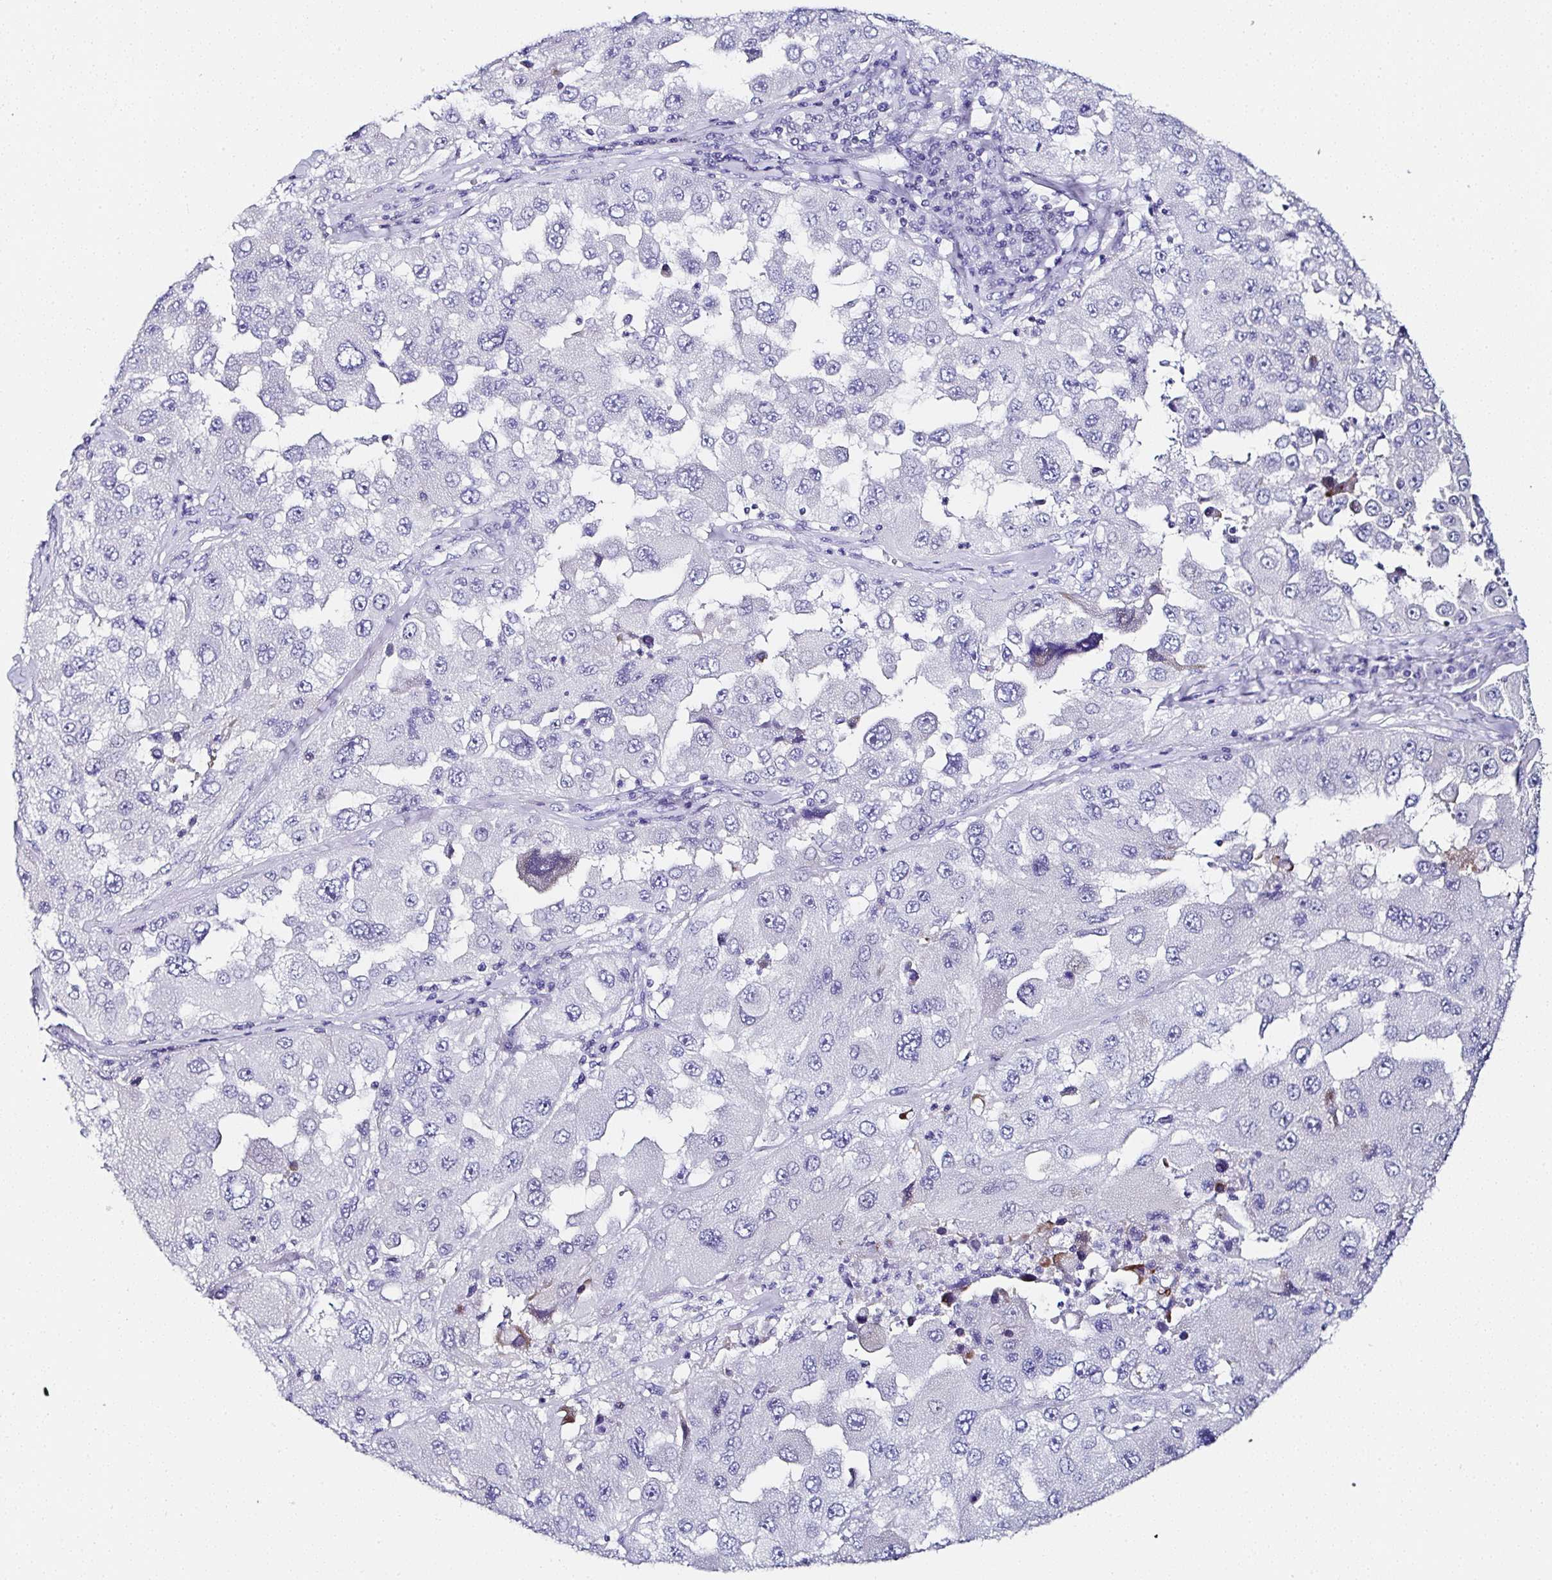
{"staining": {"intensity": "negative", "quantity": "none", "location": "none"}, "tissue": "melanoma", "cell_type": "Tumor cells", "image_type": "cancer", "snomed": [{"axis": "morphology", "description": "Malignant melanoma, Metastatic site"}, {"axis": "topography", "description": "Lymph node"}], "caption": "Immunohistochemistry (IHC) image of human melanoma stained for a protein (brown), which shows no expression in tumor cells.", "gene": "UGT3A1", "patient": {"sex": "male", "age": 62}}